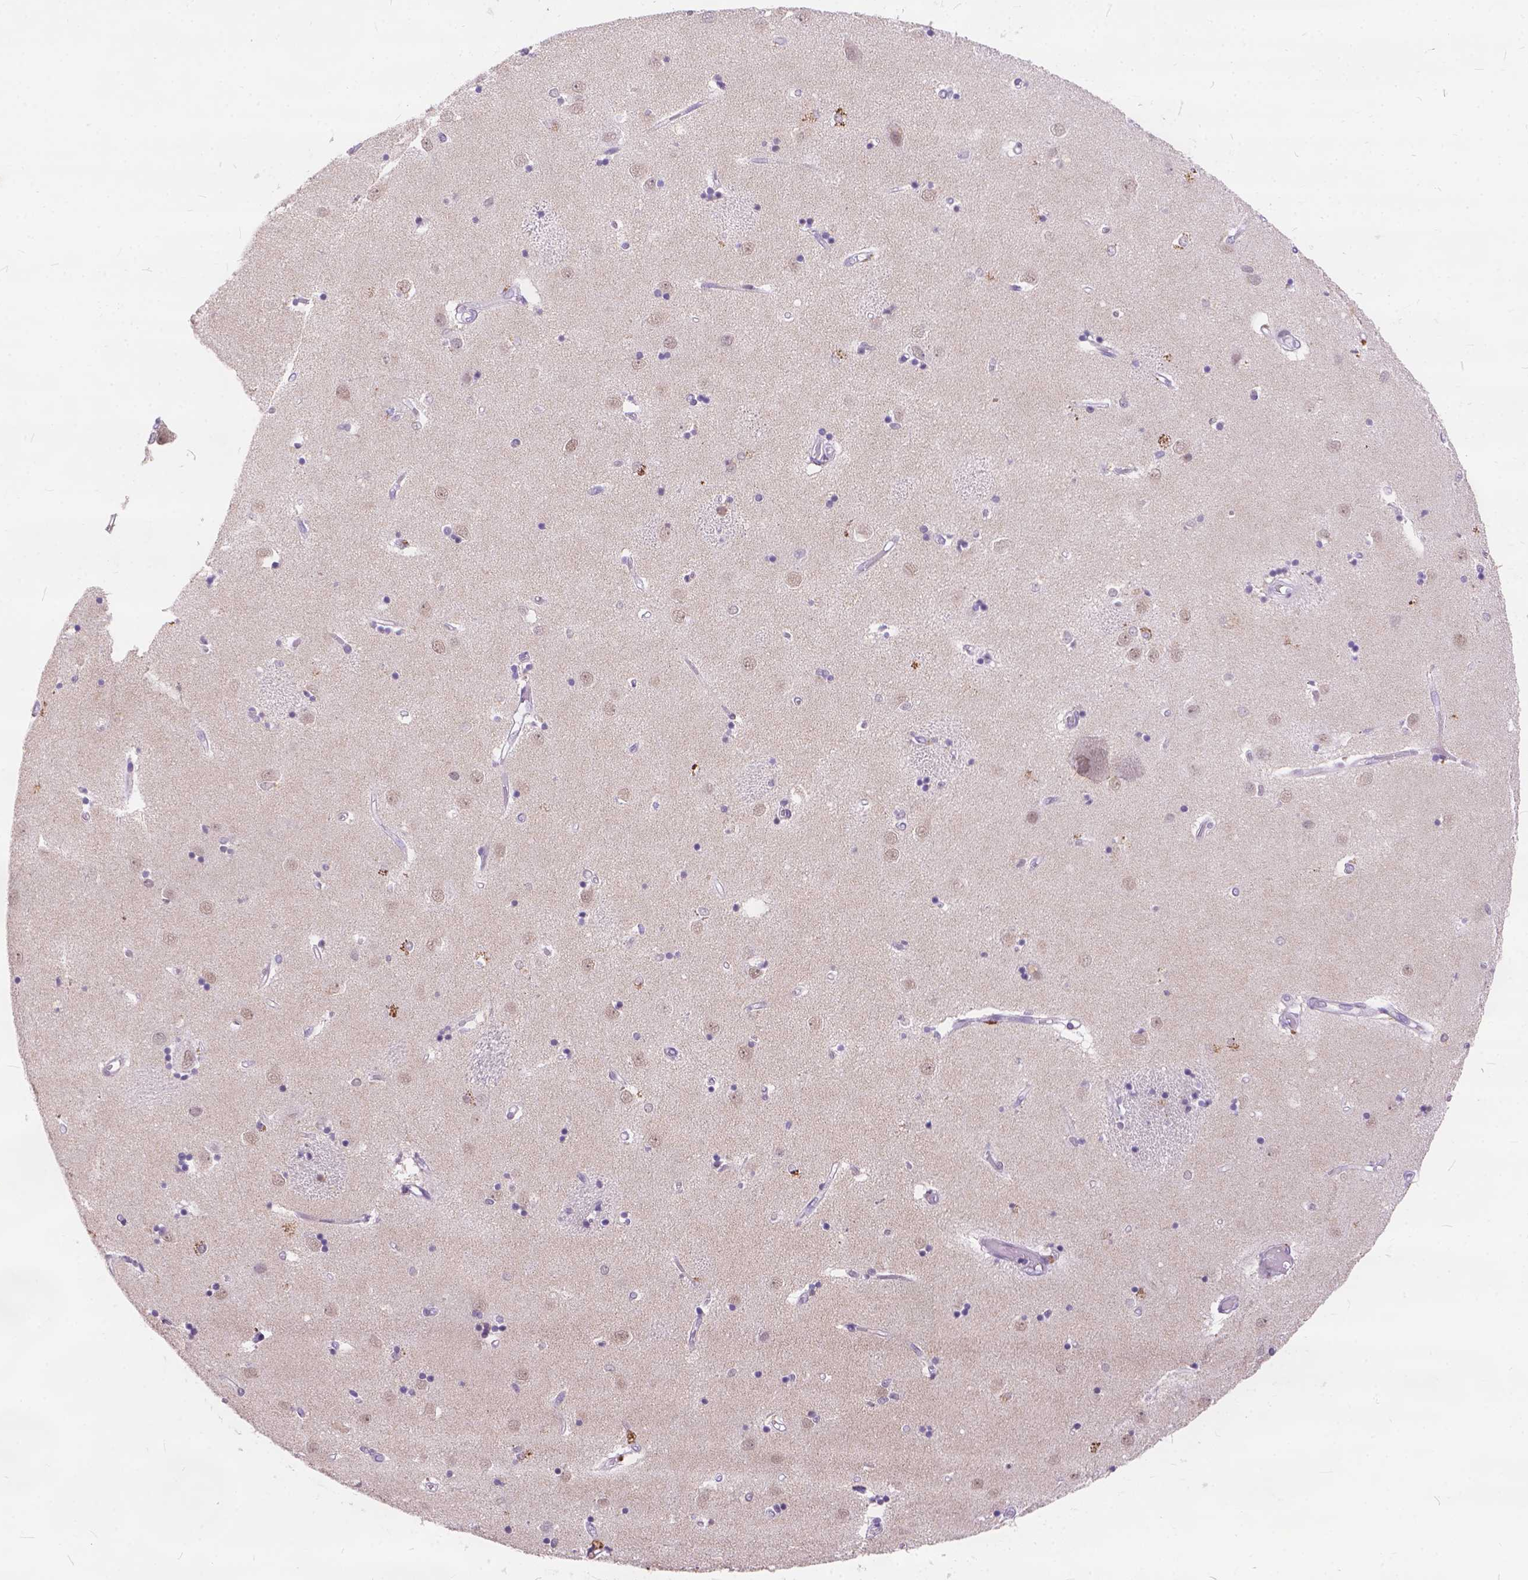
{"staining": {"intensity": "moderate", "quantity": "<25%", "location": "nuclear"}, "tissue": "caudate", "cell_type": "Glial cells", "image_type": "normal", "snomed": [{"axis": "morphology", "description": "Normal tissue, NOS"}, {"axis": "topography", "description": "Lateral ventricle wall"}], "caption": "Protein analysis of normal caudate exhibits moderate nuclear staining in about <25% of glial cells. (DAB = brown stain, brightfield microscopy at high magnification).", "gene": "FAM53A", "patient": {"sex": "male", "age": 54}}